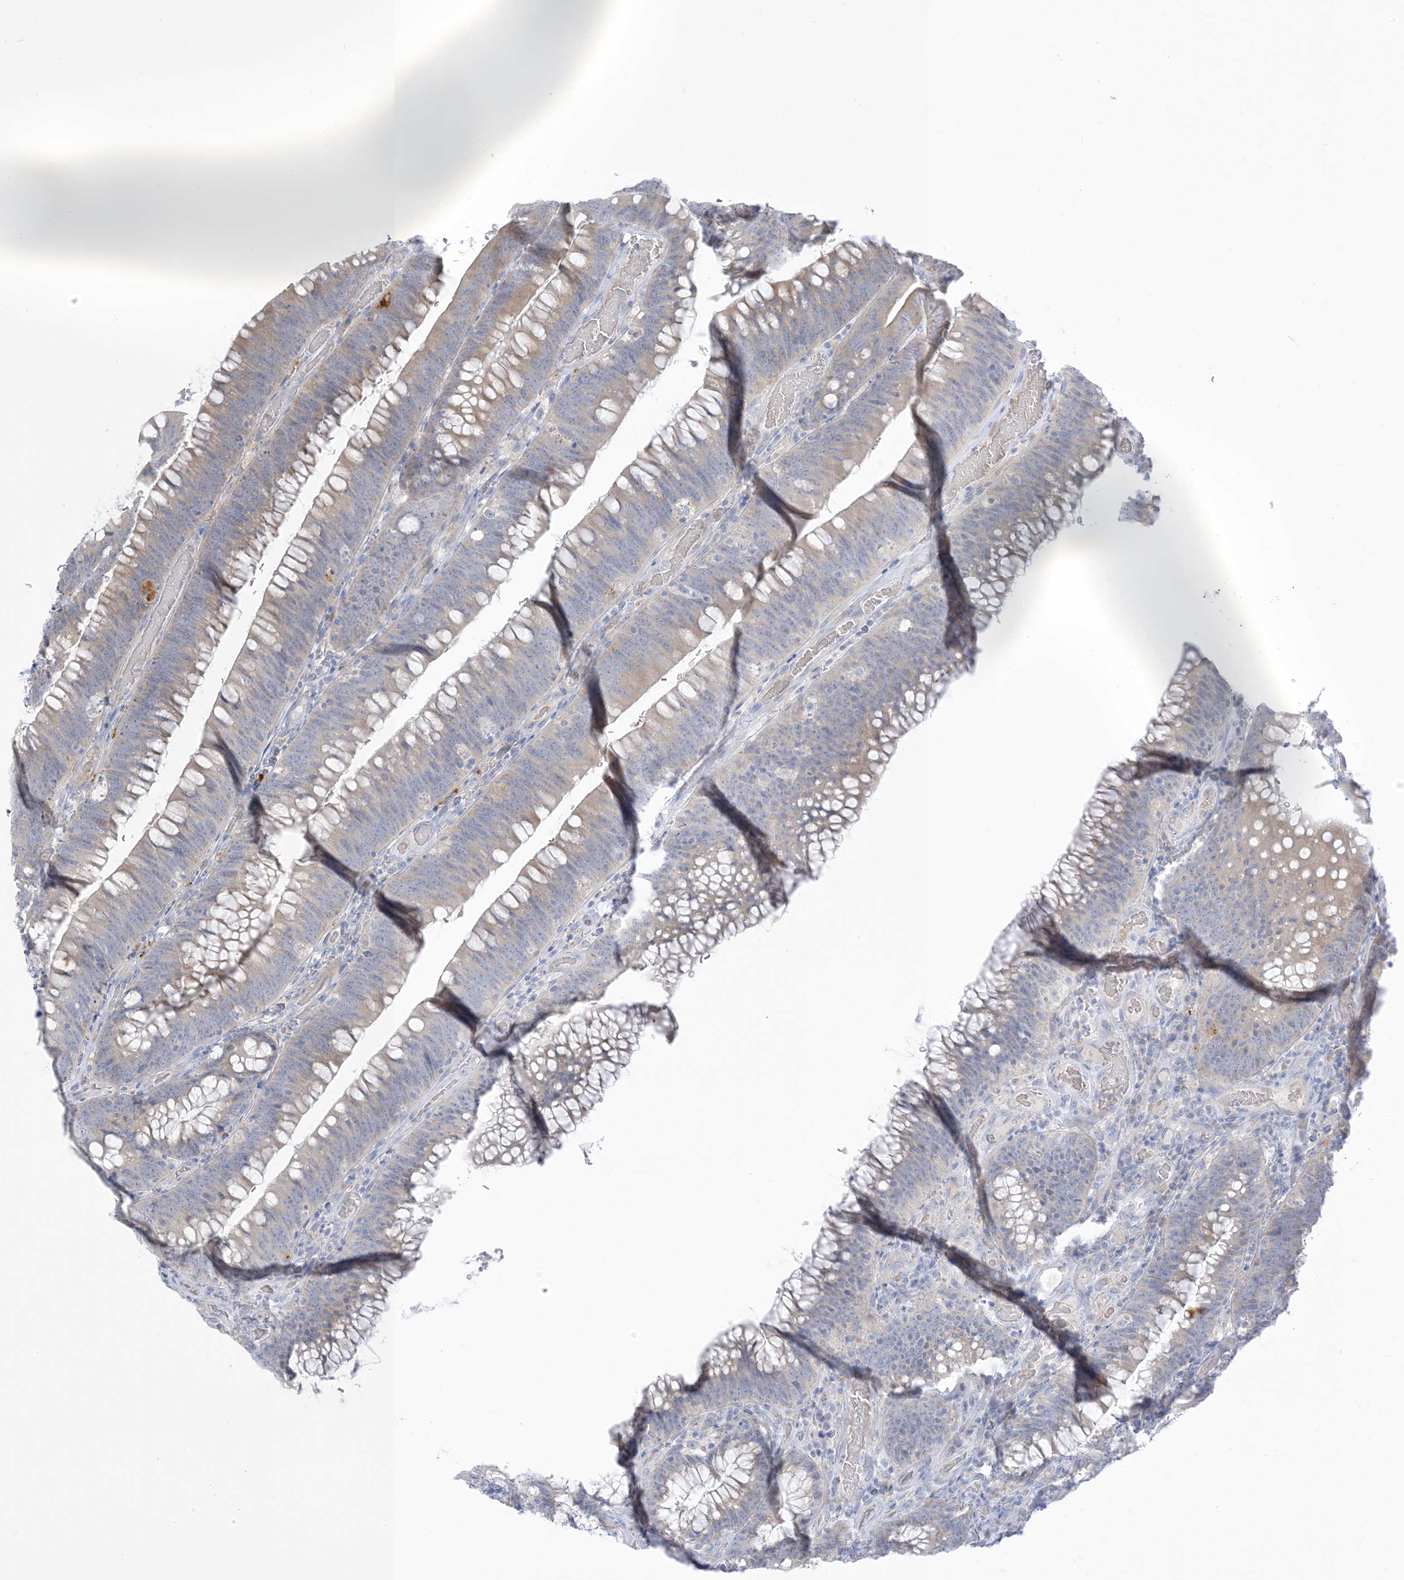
{"staining": {"intensity": "weak", "quantity": "<25%", "location": "cytoplasmic/membranous"}, "tissue": "colorectal cancer", "cell_type": "Tumor cells", "image_type": "cancer", "snomed": [{"axis": "morphology", "description": "Normal tissue, NOS"}, {"axis": "topography", "description": "Colon"}], "caption": "There is no significant staining in tumor cells of colorectal cancer. Brightfield microscopy of immunohistochemistry (IHC) stained with DAB (brown) and hematoxylin (blue), captured at high magnification.", "gene": "XIRP2", "patient": {"sex": "female", "age": 82}}